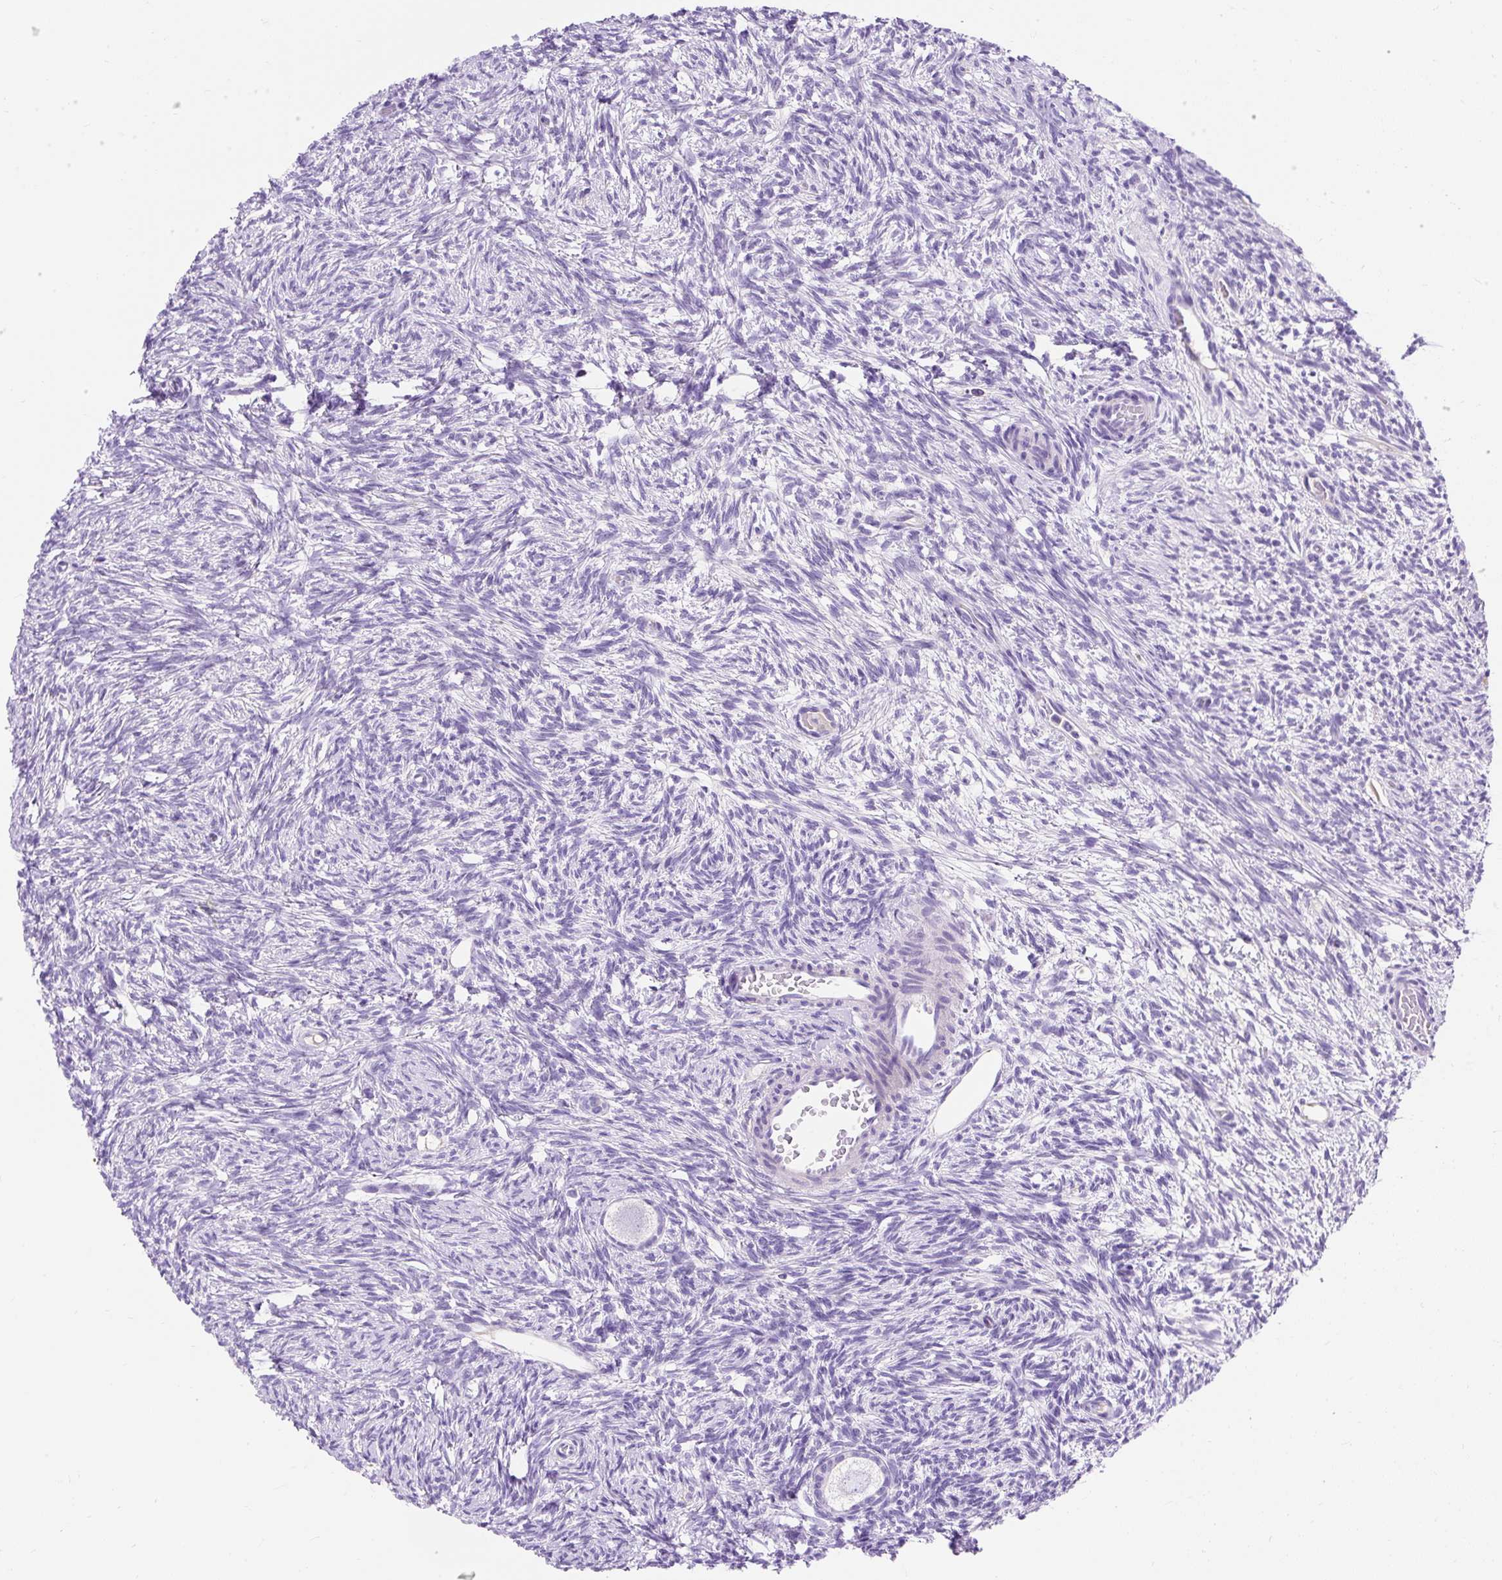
{"staining": {"intensity": "negative", "quantity": "none", "location": "none"}, "tissue": "ovary", "cell_type": "Follicle cells", "image_type": "normal", "snomed": [{"axis": "morphology", "description": "Normal tissue, NOS"}, {"axis": "topography", "description": "Ovary"}], "caption": "Immunohistochemical staining of benign human ovary displays no significant staining in follicle cells. (DAB immunohistochemistry visualized using brightfield microscopy, high magnification).", "gene": "HEXB", "patient": {"sex": "female", "age": 33}}